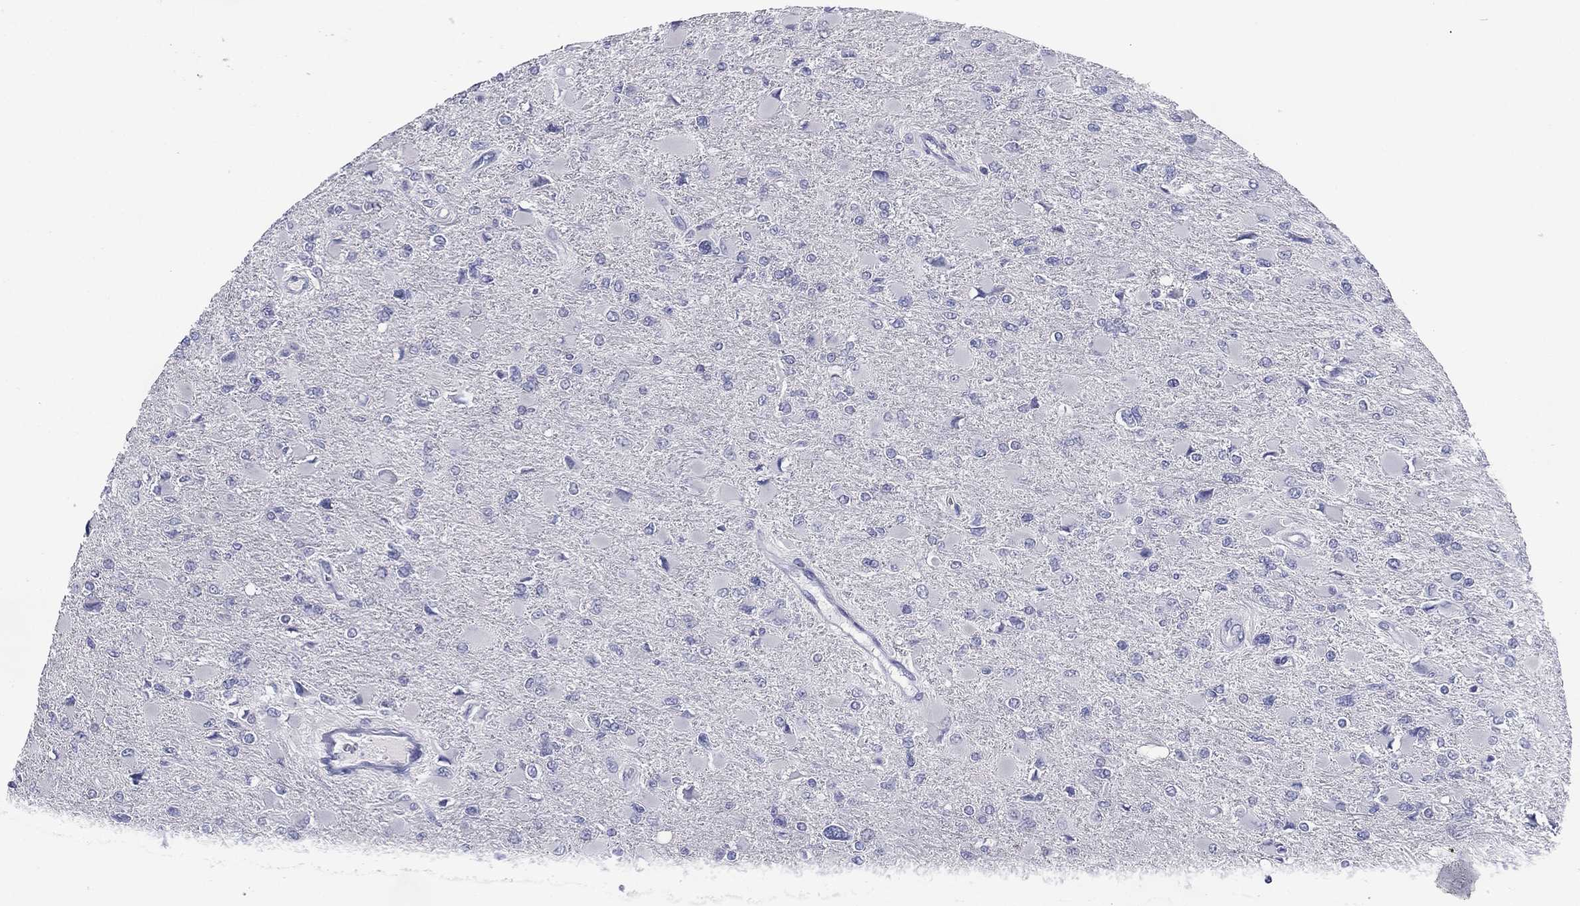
{"staining": {"intensity": "negative", "quantity": "none", "location": "none"}, "tissue": "glioma", "cell_type": "Tumor cells", "image_type": "cancer", "snomed": [{"axis": "morphology", "description": "Glioma, malignant, High grade"}, {"axis": "topography", "description": "Cerebral cortex"}], "caption": "Photomicrograph shows no protein staining in tumor cells of malignant glioma (high-grade) tissue.", "gene": "KIF2C", "patient": {"sex": "female", "age": 36}}